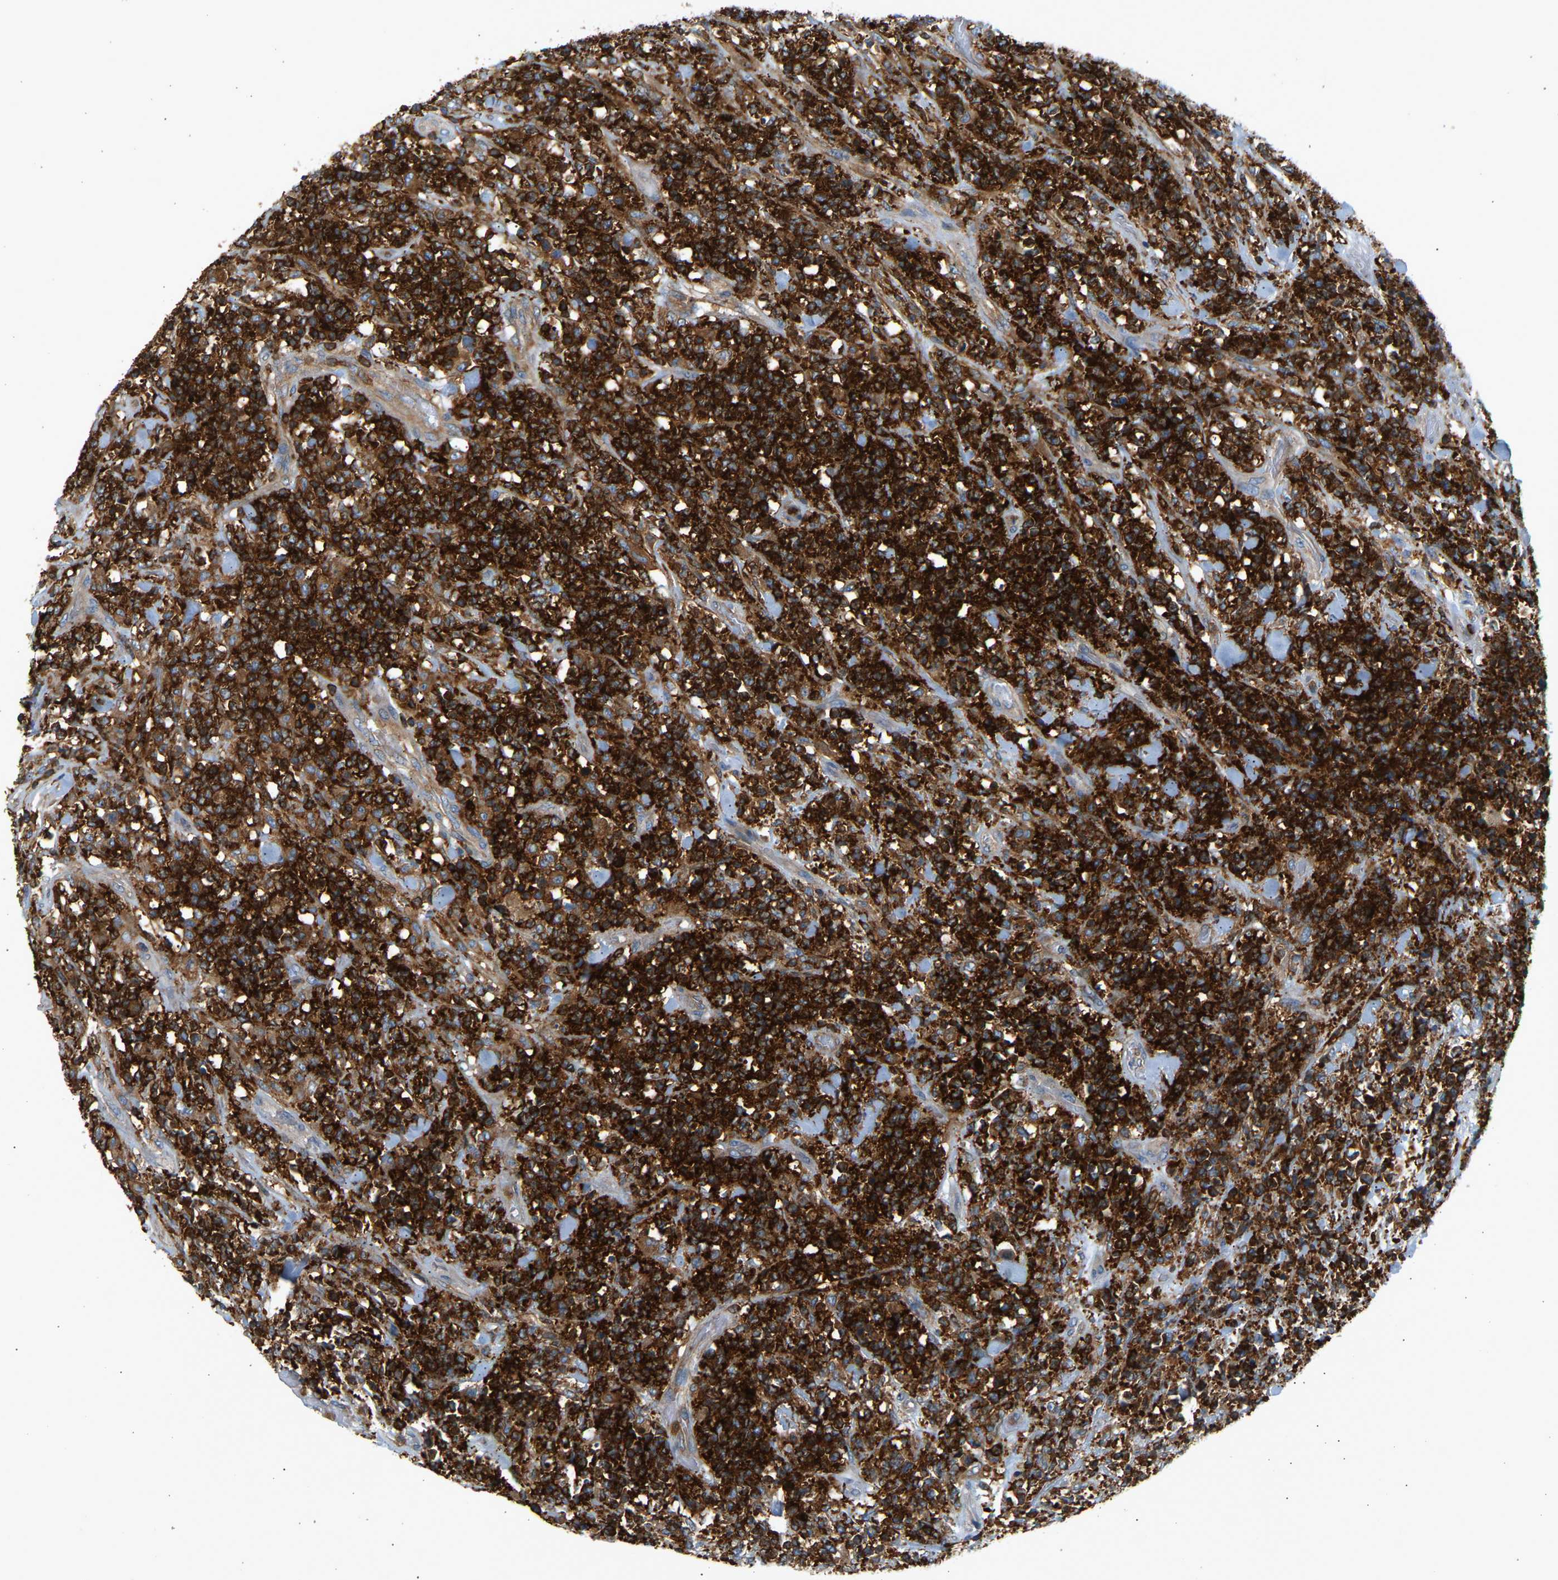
{"staining": {"intensity": "strong", "quantity": ">75%", "location": "cytoplasmic/membranous"}, "tissue": "lymphoma", "cell_type": "Tumor cells", "image_type": "cancer", "snomed": [{"axis": "morphology", "description": "Malignant lymphoma, non-Hodgkin's type, High grade"}, {"axis": "topography", "description": "Soft tissue"}], "caption": "Immunohistochemistry micrograph of neoplastic tissue: lymphoma stained using IHC displays high levels of strong protein expression localized specifically in the cytoplasmic/membranous of tumor cells, appearing as a cytoplasmic/membranous brown color.", "gene": "FNBP1", "patient": {"sex": "male", "age": 18}}